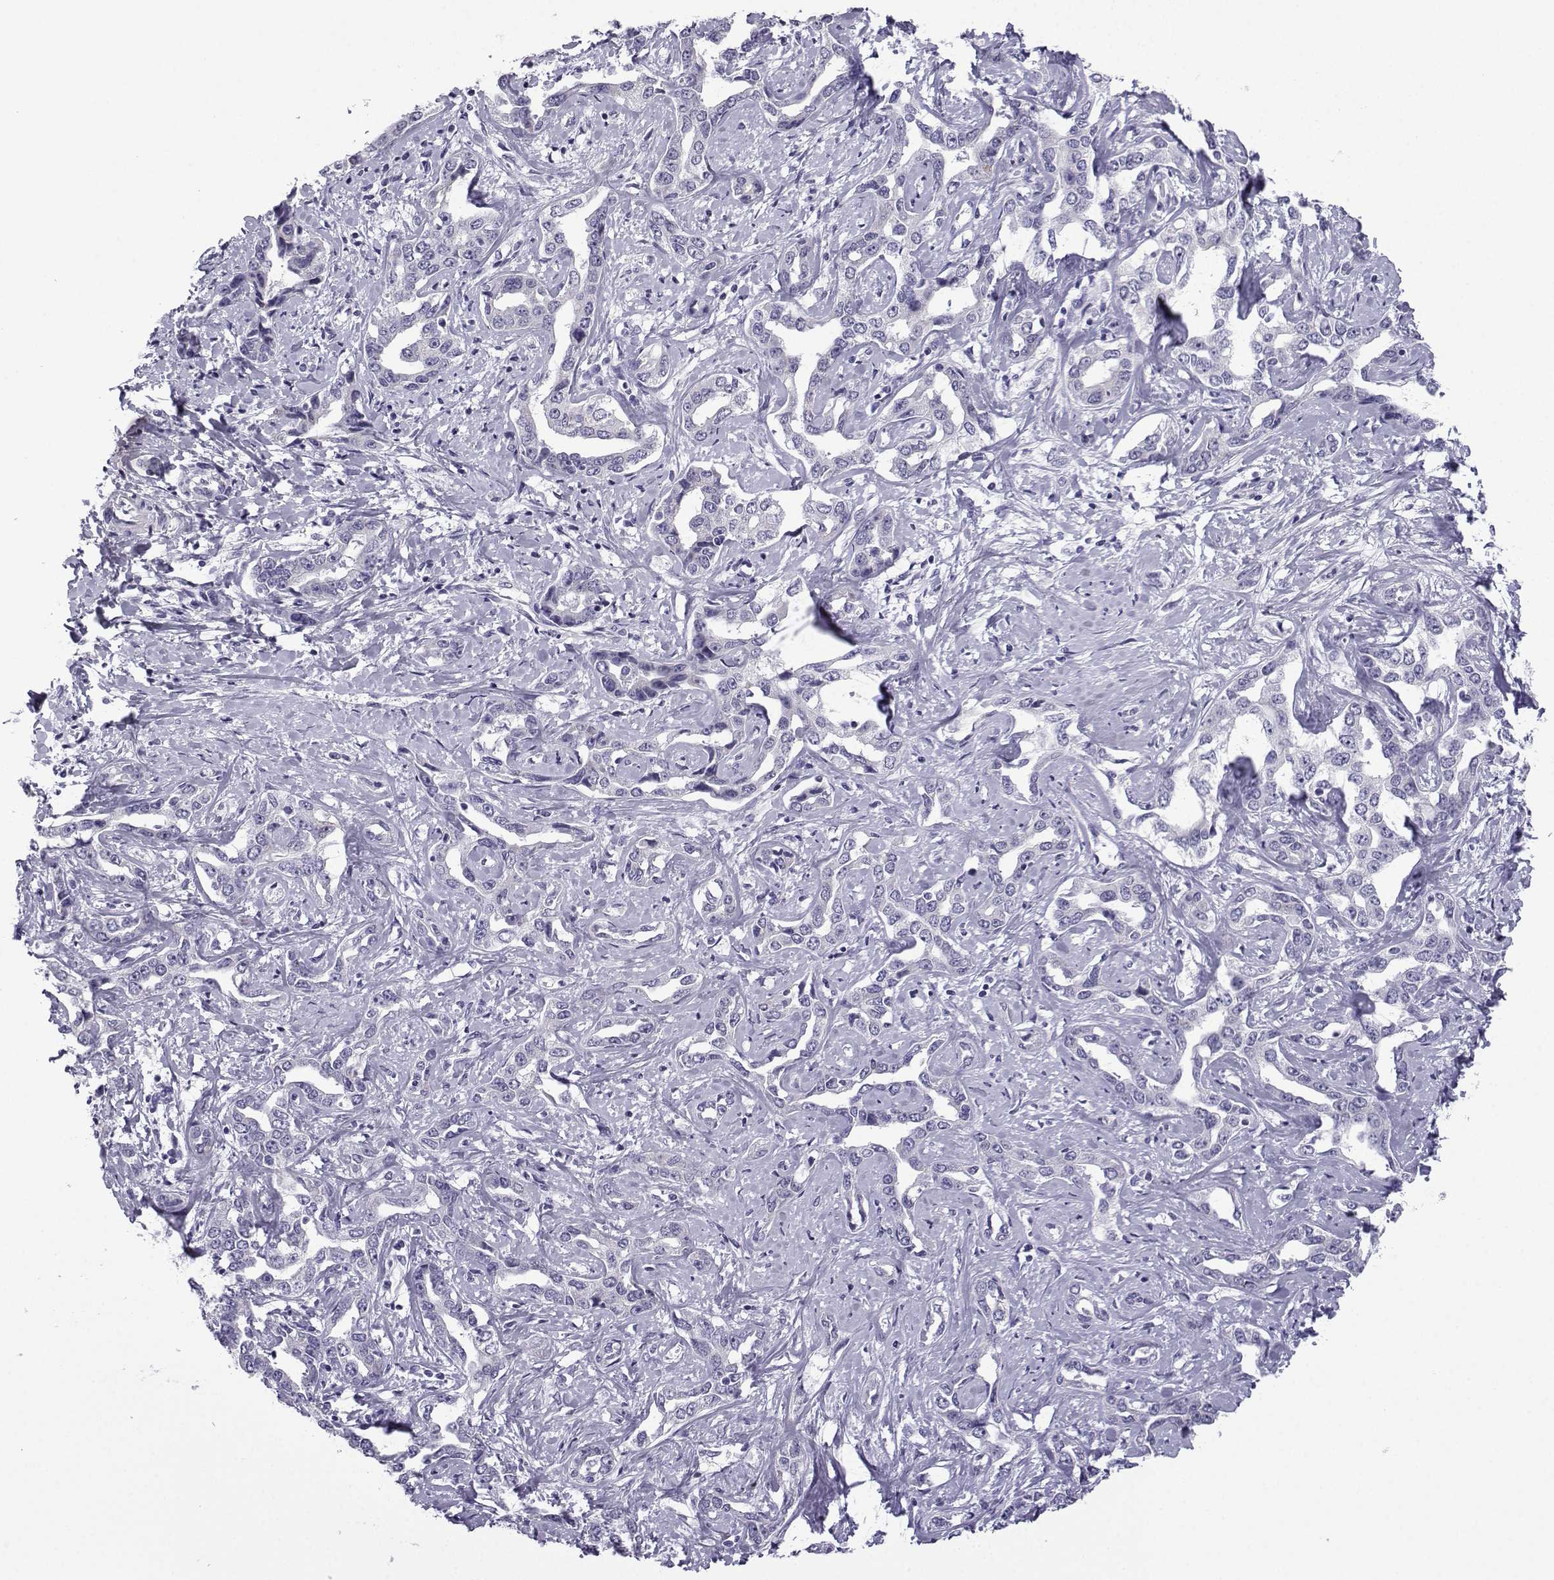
{"staining": {"intensity": "negative", "quantity": "none", "location": "none"}, "tissue": "liver cancer", "cell_type": "Tumor cells", "image_type": "cancer", "snomed": [{"axis": "morphology", "description": "Cholangiocarcinoma"}, {"axis": "topography", "description": "Liver"}], "caption": "Histopathology image shows no protein expression in tumor cells of liver cancer tissue.", "gene": "ACRBP", "patient": {"sex": "male", "age": 59}}